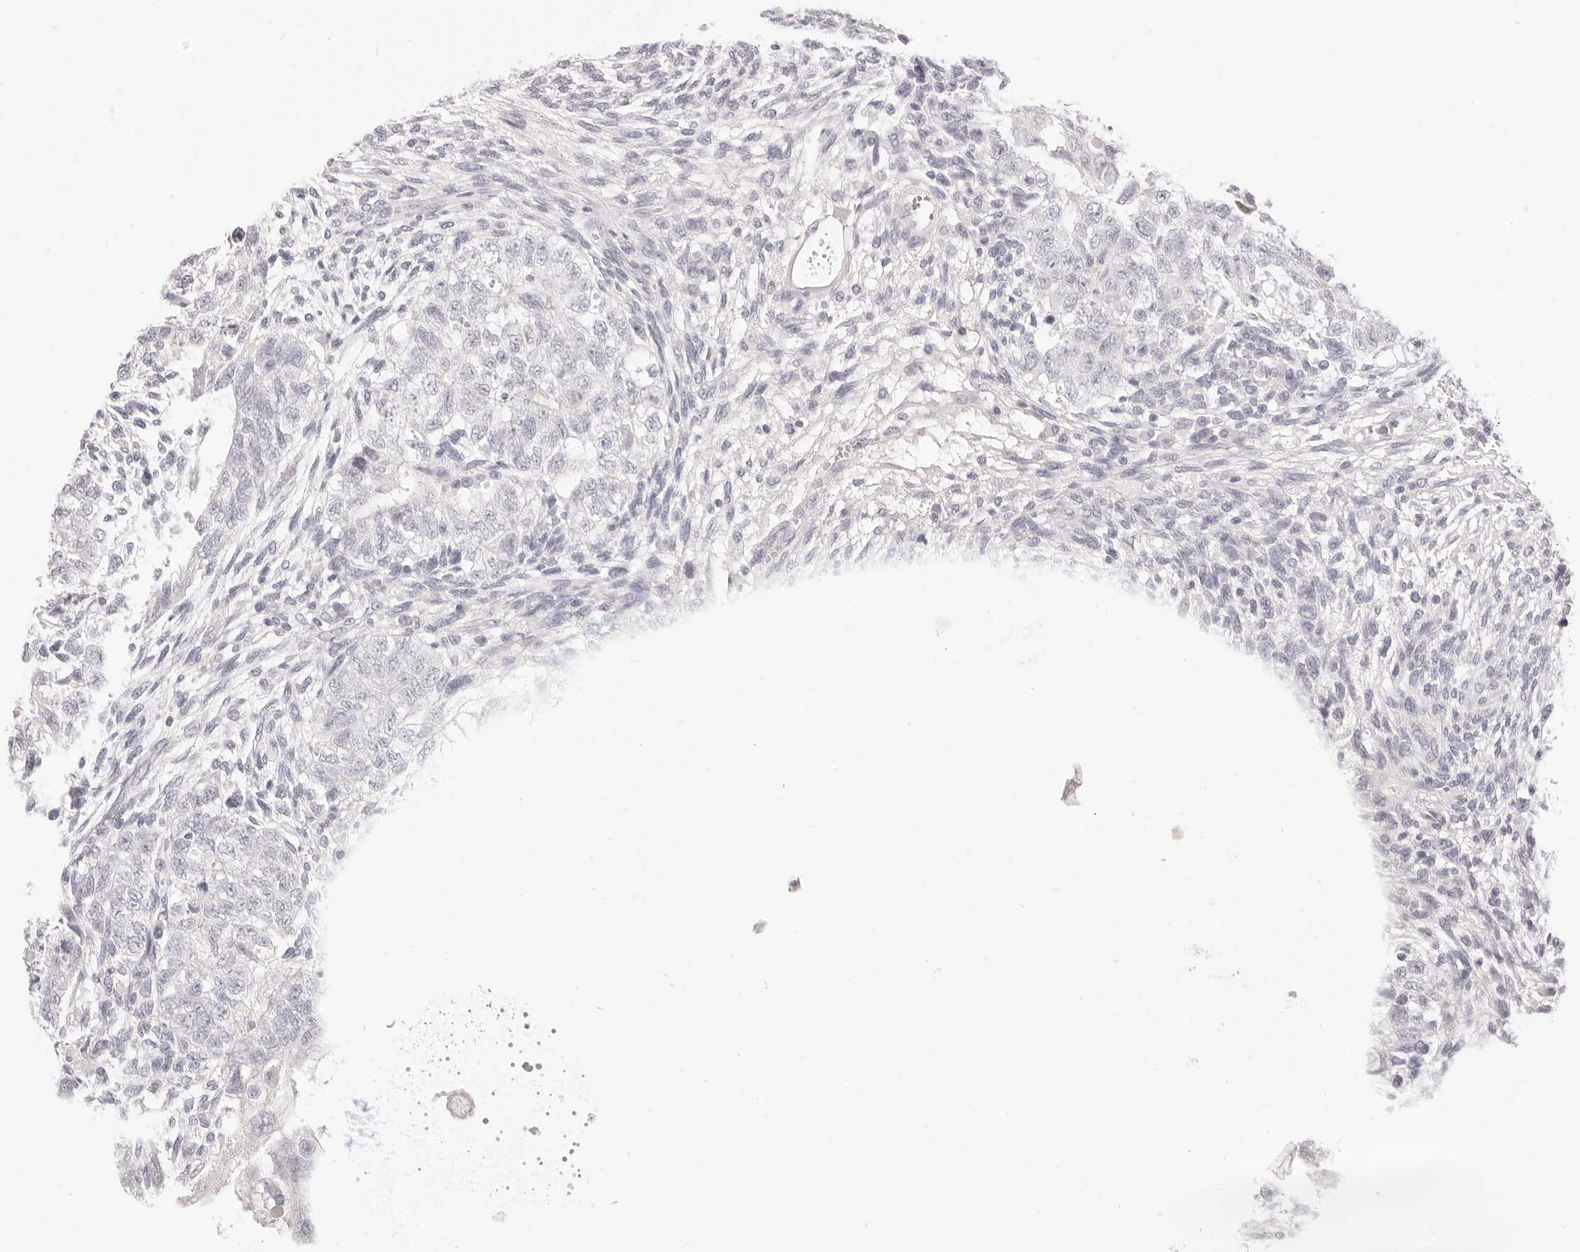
{"staining": {"intensity": "negative", "quantity": "none", "location": "none"}, "tissue": "testis cancer", "cell_type": "Tumor cells", "image_type": "cancer", "snomed": [{"axis": "morphology", "description": "Carcinoma, Embryonal, NOS"}, {"axis": "topography", "description": "Testis"}], "caption": "DAB (3,3'-diaminobenzidine) immunohistochemical staining of embryonal carcinoma (testis) exhibits no significant positivity in tumor cells.", "gene": "FABP1", "patient": {"sex": "male", "age": 37}}